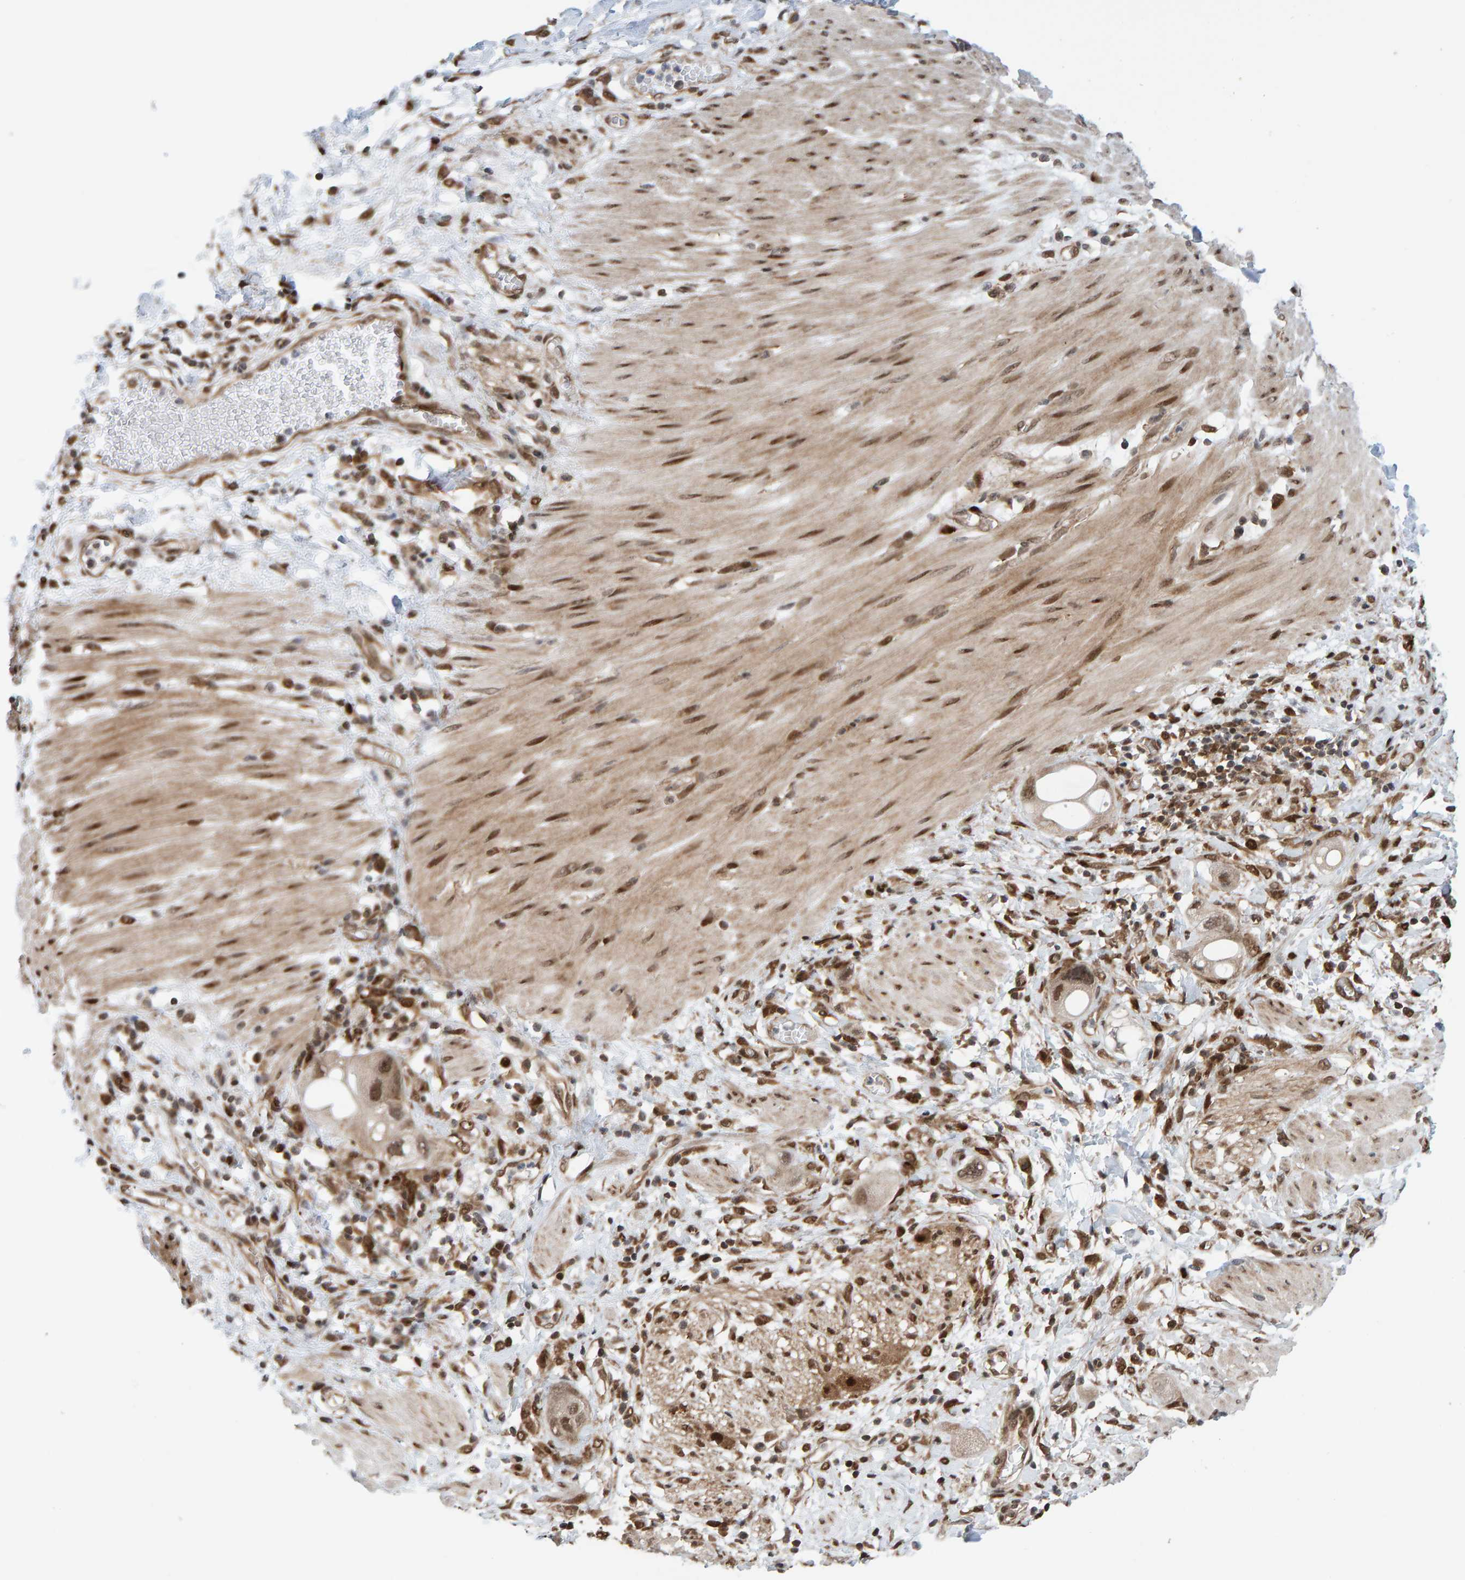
{"staining": {"intensity": "moderate", "quantity": ">75%", "location": "cytoplasmic/membranous,nuclear"}, "tissue": "stomach cancer", "cell_type": "Tumor cells", "image_type": "cancer", "snomed": [{"axis": "morphology", "description": "Adenocarcinoma, NOS"}, {"axis": "topography", "description": "Stomach"}, {"axis": "topography", "description": "Stomach, lower"}], "caption": "Stomach cancer (adenocarcinoma) was stained to show a protein in brown. There is medium levels of moderate cytoplasmic/membranous and nuclear positivity in approximately >75% of tumor cells.", "gene": "ZNF366", "patient": {"sex": "female", "age": 48}}